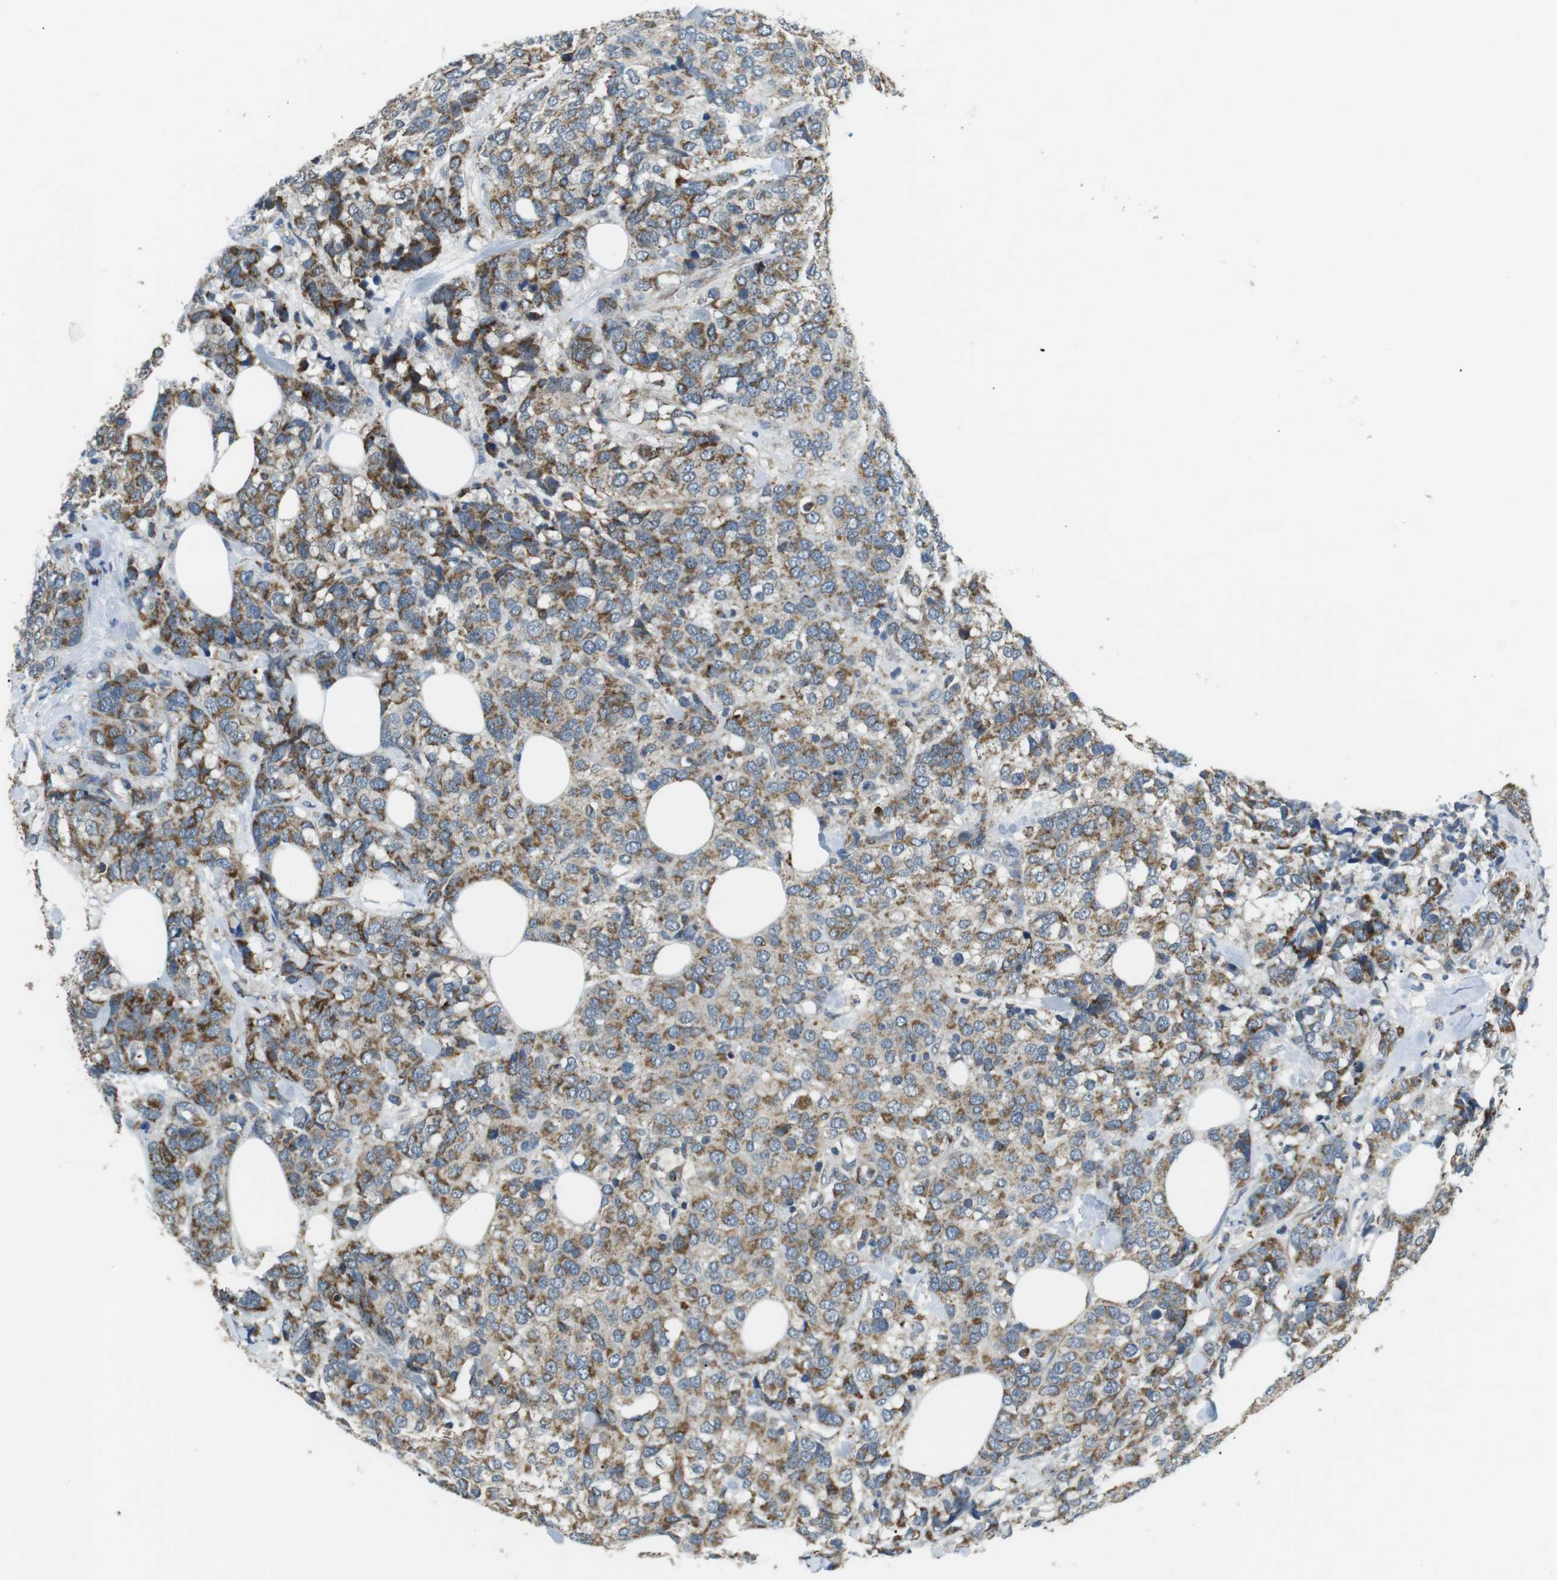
{"staining": {"intensity": "moderate", "quantity": ">75%", "location": "cytoplasmic/membranous"}, "tissue": "breast cancer", "cell_type": "Tumor cells", "image_type": "cancer", "snomed": [{"axis": "morphology", "description": "Lobular carcinoma"}, {"axis": "topography", "description": "Breast"}], "caption": "Moderate cytoplasmic/membranous expression is seen in about >75% of tumor cells in lobular carcinoma (breast).", "gene": "BACE1", "patient": {"sex": "female", "age": 59}}